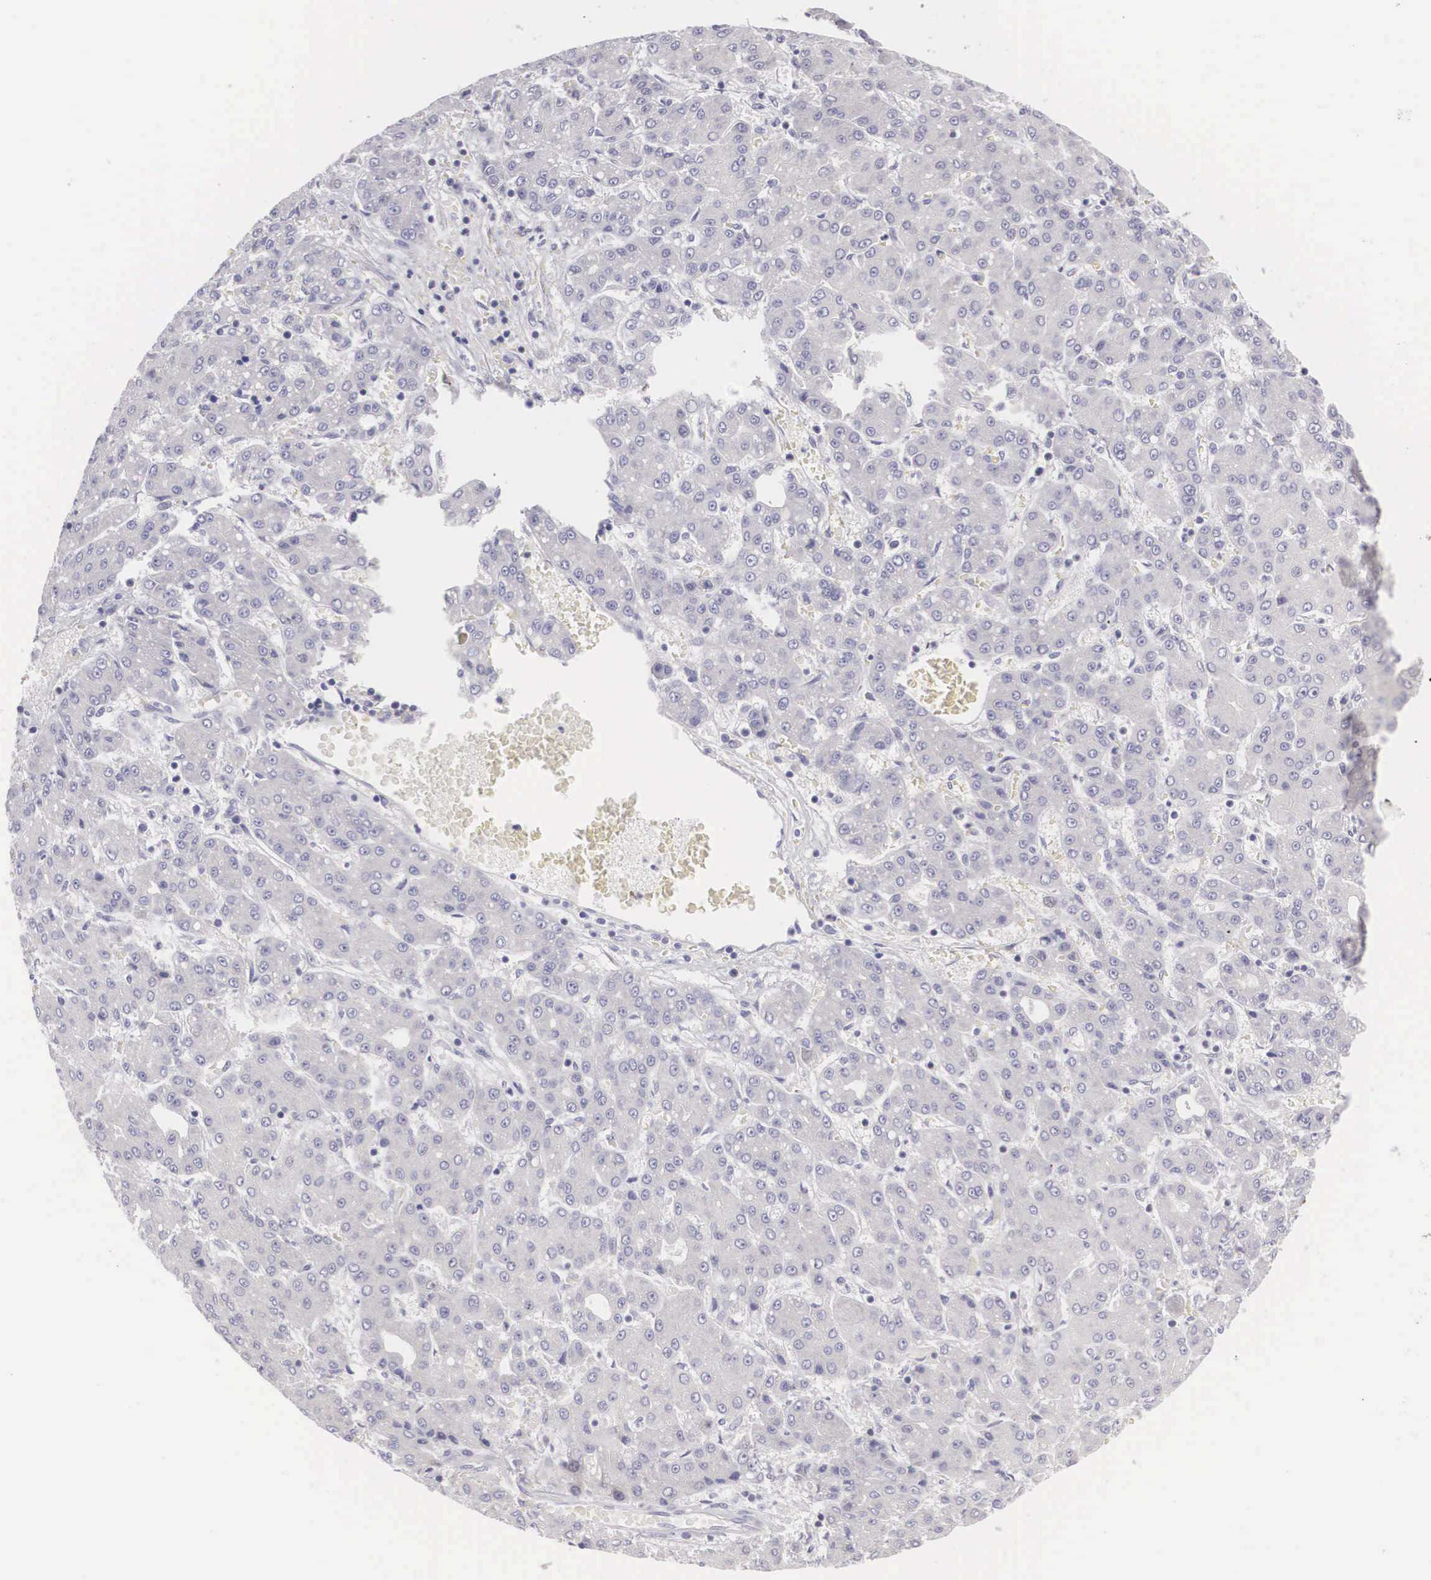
{"staining": {"intensity": "negative", "quantity": "none", "location": "none"}, "tissue": "liver cancer", "cell_type": "Tumor cells", "image_type": "cancer", "snomed": [{"axis": "morphology", "description": "Carcinoma, Hepatocellular, NOS"}, {"axis": "topography", "description": "Liver"}], "caption": "Tumor cells are negative for protein expression in human hepatocellular carcinoma (liver).", "gene": "TXLNG", "patient": {"sex": "male", "age": 69}}